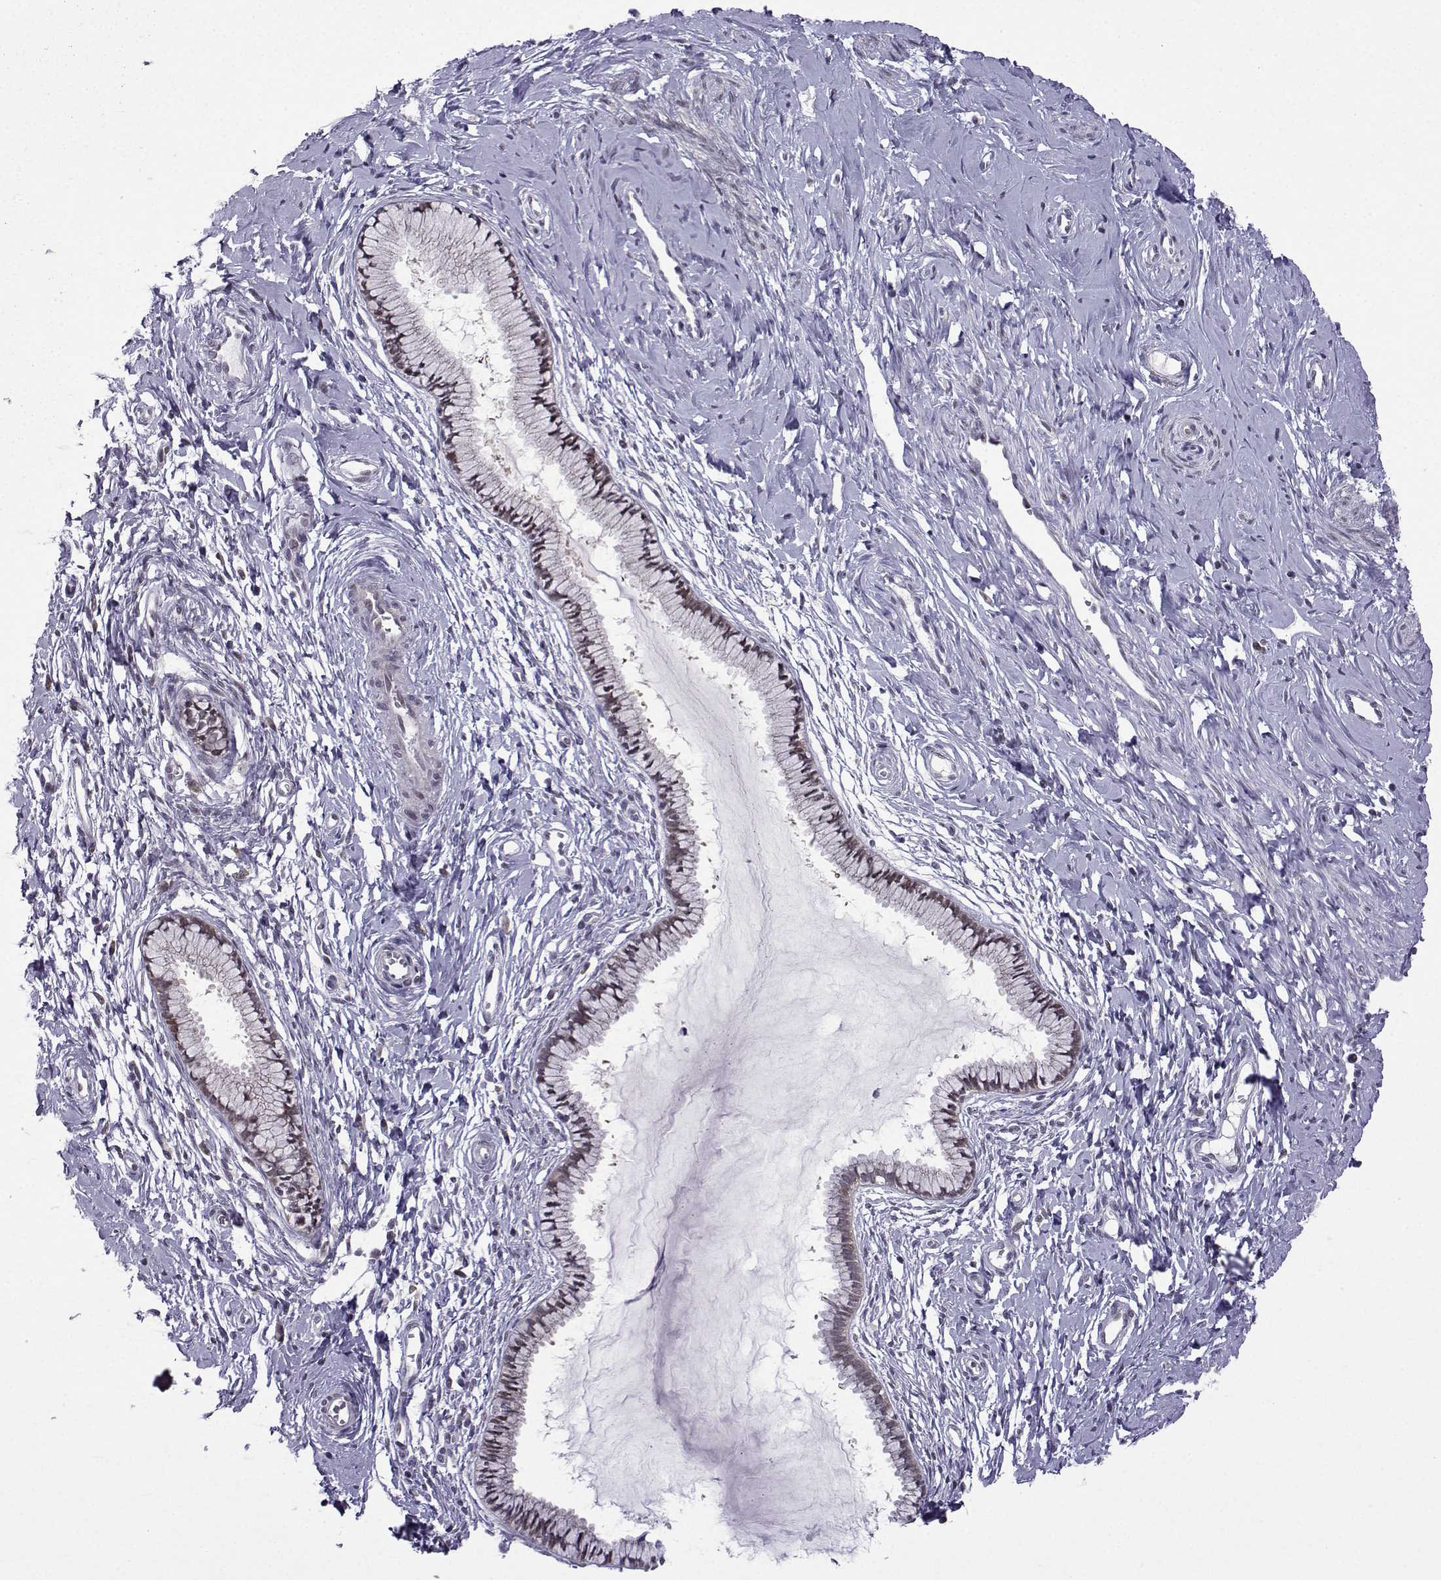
{"staining": {"intensity": "weak", "quantity": "<25%", "location": "nuclear"}, "tissue": "cervix", "cell_type": "Glandular cells", "image_type": "normal", "snomed": [{"axis": "morphology", "description": "Normal tissue, NOS"}, {"axis": "topography", "description": "Cervix"}], "caption": "Immunohistochemistry (IHC) histopathology image of benign cervix: human cervix stained with DAB reveals no significant protein expression in glandular cells. The staining is performed using DAB (3,3'-diaminobenzidine) brown chromogen with nuclei counter-stained in using hematoxylin.", "gene": "FGF3", "patient": {"sex": "female", "age": 40}}